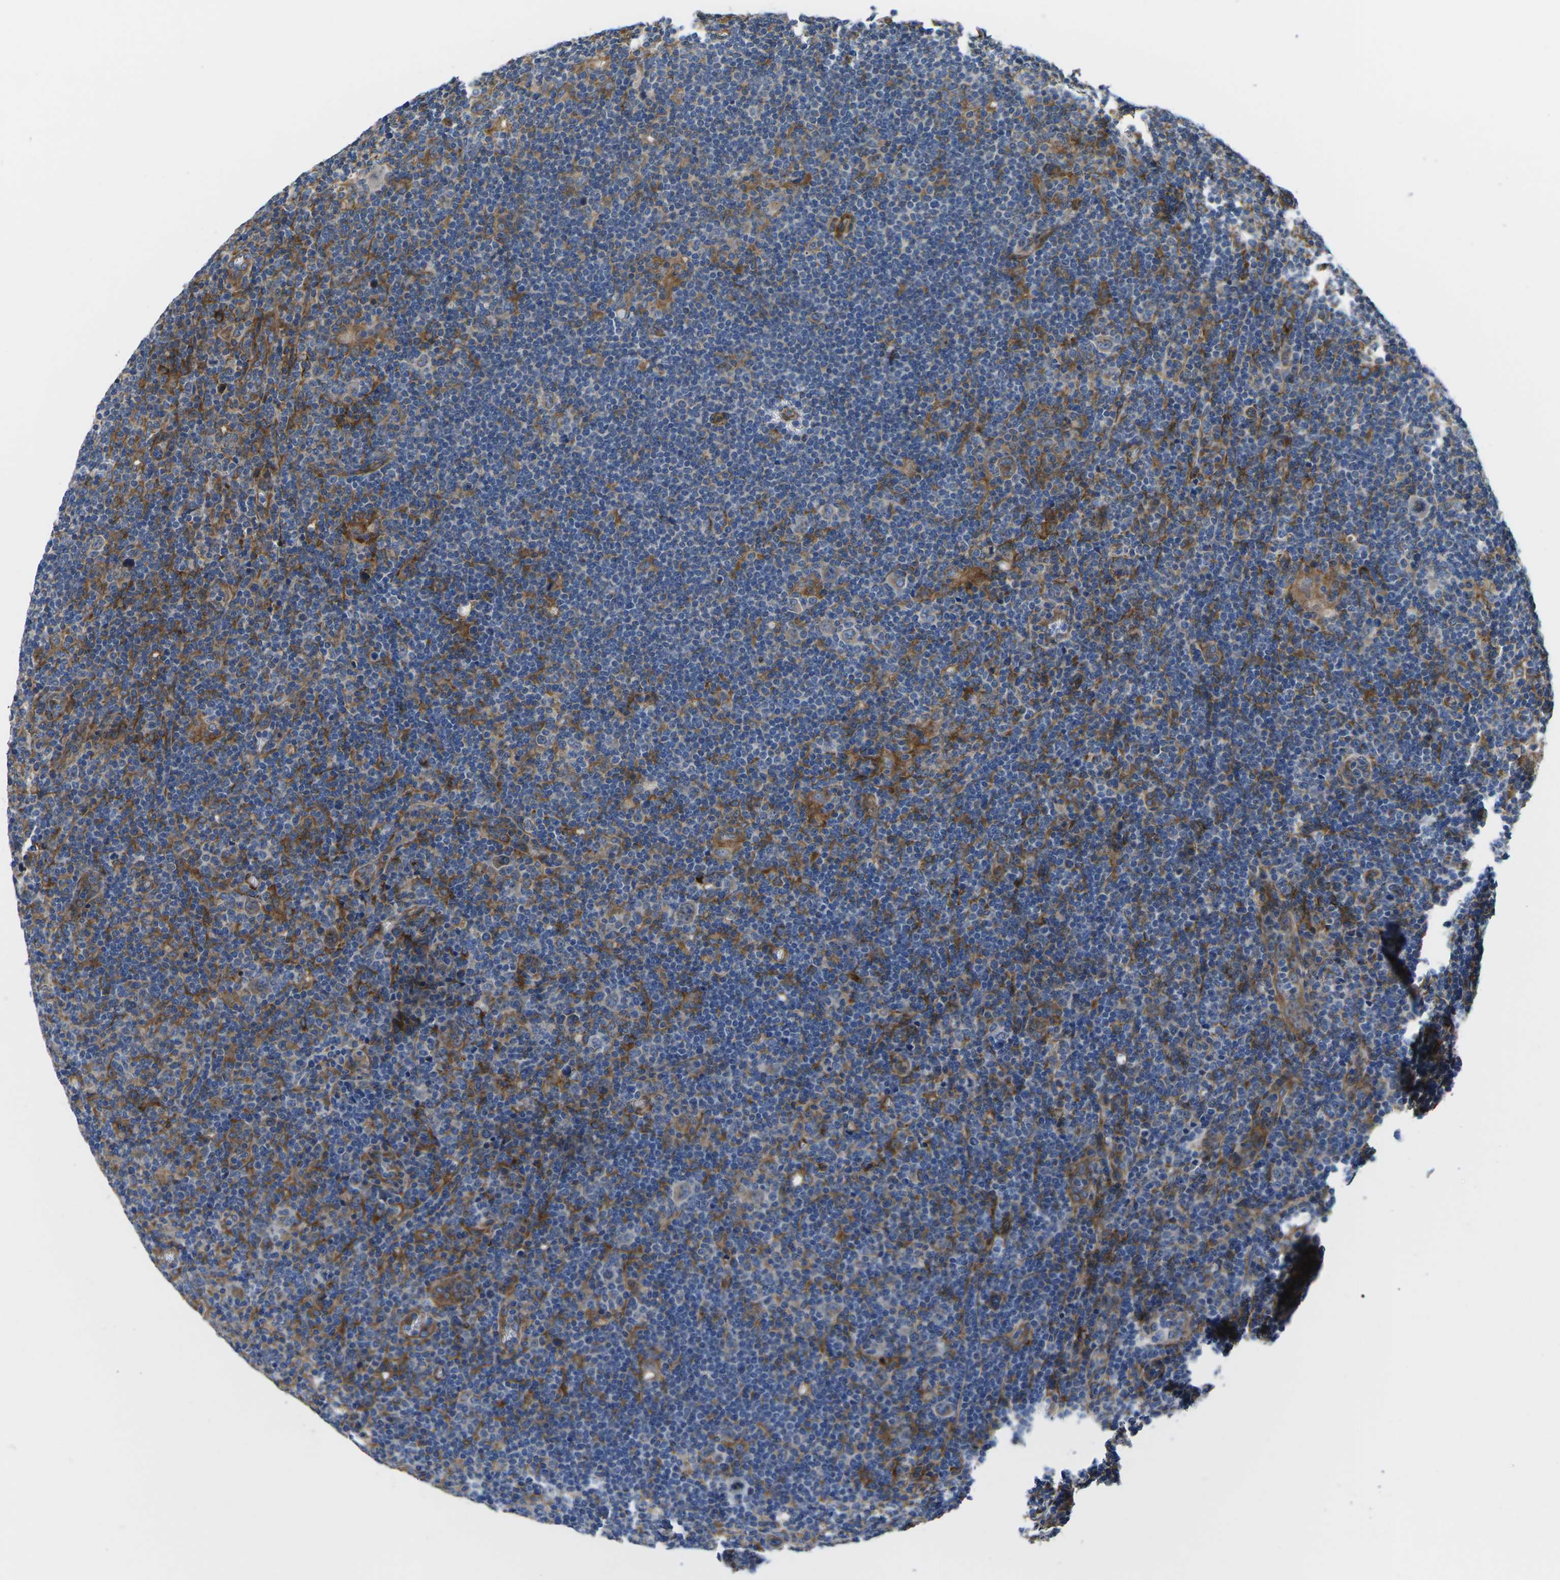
{"staining": {"intensity": "moderate", "quantity": "25%-75%", "location": "cytoplasmic/membranous"}, "tissue": "lymphoma", "cell_type": "Tumor cells", "image_type": "cancer", "snomed": [{"axis": "morphology", "description": "Hodgkin's disease, NOS"}, {"axis": "topography", "description": "Lymph node"}], "caption": "Protein analysis of lymphoma tissue shows moderate cytoplasmic/membranous expression in approximately 25%-75% of tumor cells. The staining is performed using DAB (3,3'-diaminobenzidine) brown chromogen to label protein expression. The nuclei are counter-stained blue using hematoxylin.", "gene": "TMEFF2", "patient": {"sex": "female", "age": 57}}